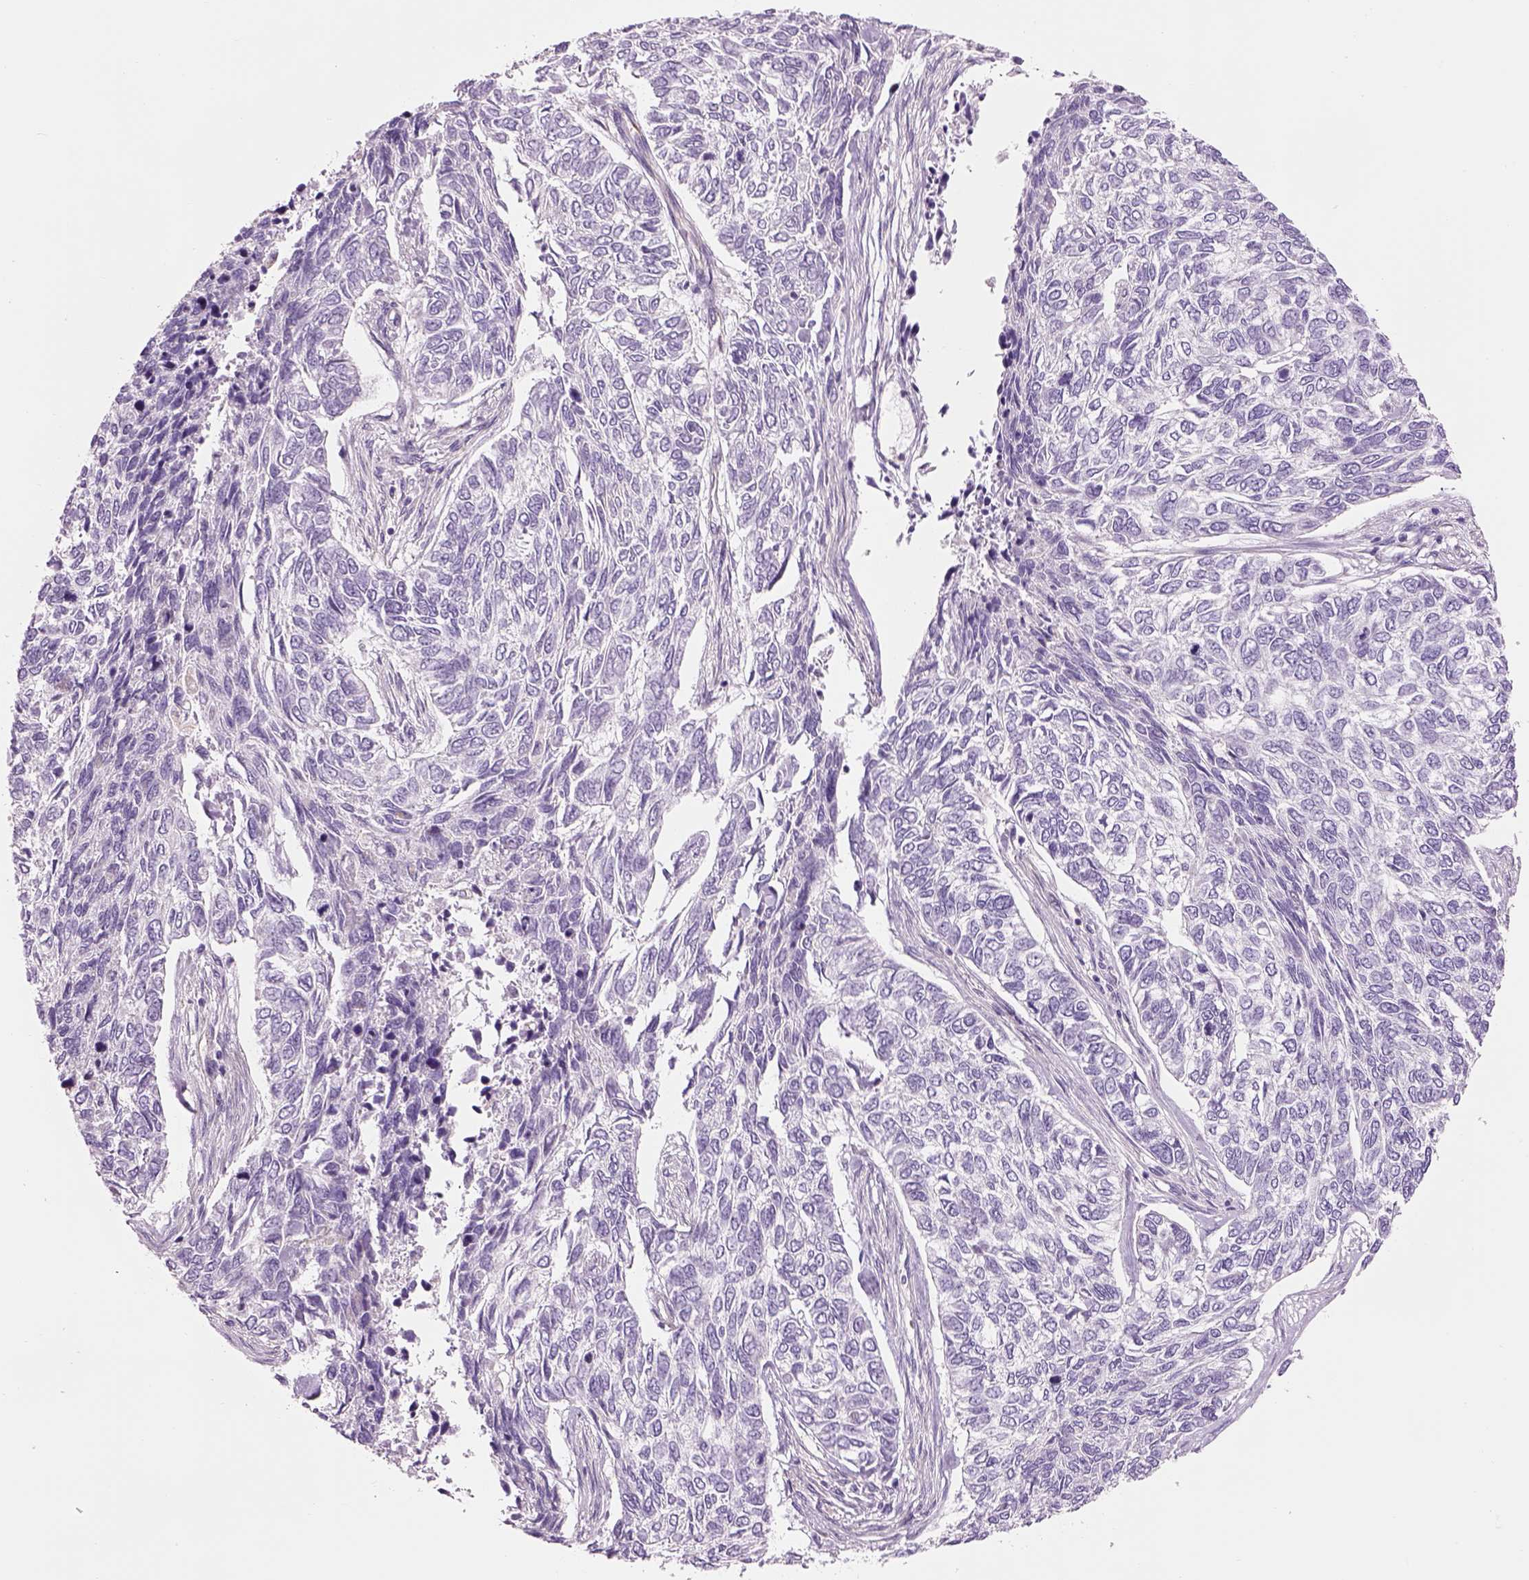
{"staining": {"intensity": "negative", "quantity": "none", "location": "none"}, "tissue": "skin cancer", "cell_type": "Tumor cells", "image_type": "cancer", "snomed": [{"axis": "morphology", "description": "Basal cell carcinoma"}, {"axis": "topography", "description": "Skin"}], "caption": "Immunohistochemical staining of human basal cell carcinoma (skin) reveals no significant staining in tumor cells.", "gene": "IFT52", "patient": {"sex": "female", "age": 65}}